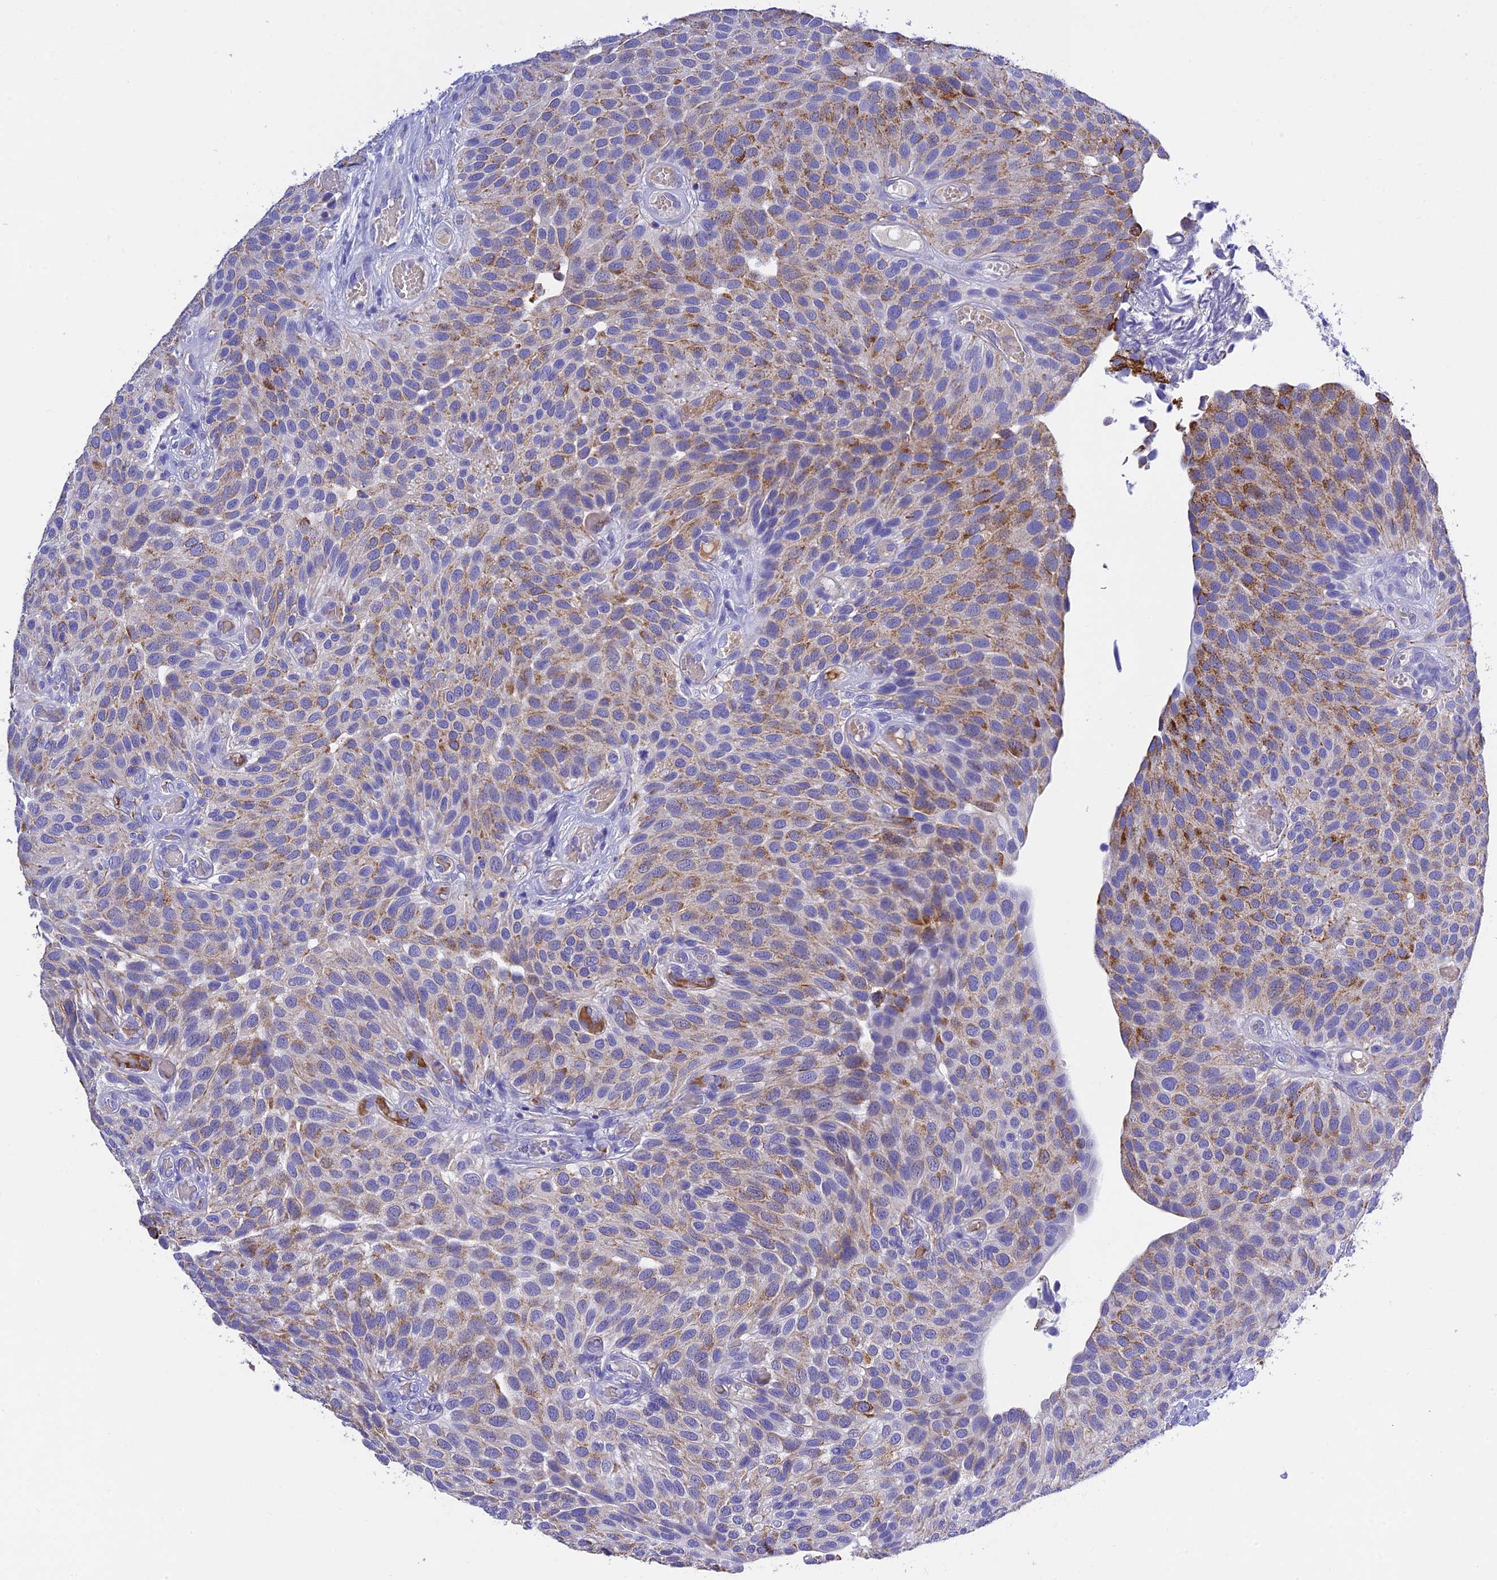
{"staining": {"intensity": "moderate", "quantity": "<25%", "location": "cytoplasmic/membranous"}, "tissue": "urothelial cancer", "cell_type": "Tumor cells", "image_type": "cancer", "snomed": [{"axis": "morphology", "description": "Urothelial carcinoma, Low grade"}, {"axis": "topography", "description": "Urinary bladder"}], "caption": "There is low levels of moderate cytoplasmic/membranous staining in tumor cells of urothelial cancer, as demonstrated by immunohistochemical staining (brown color).", "gene": "MS4A5", "patient": {"sex": "male", "age": 89}}